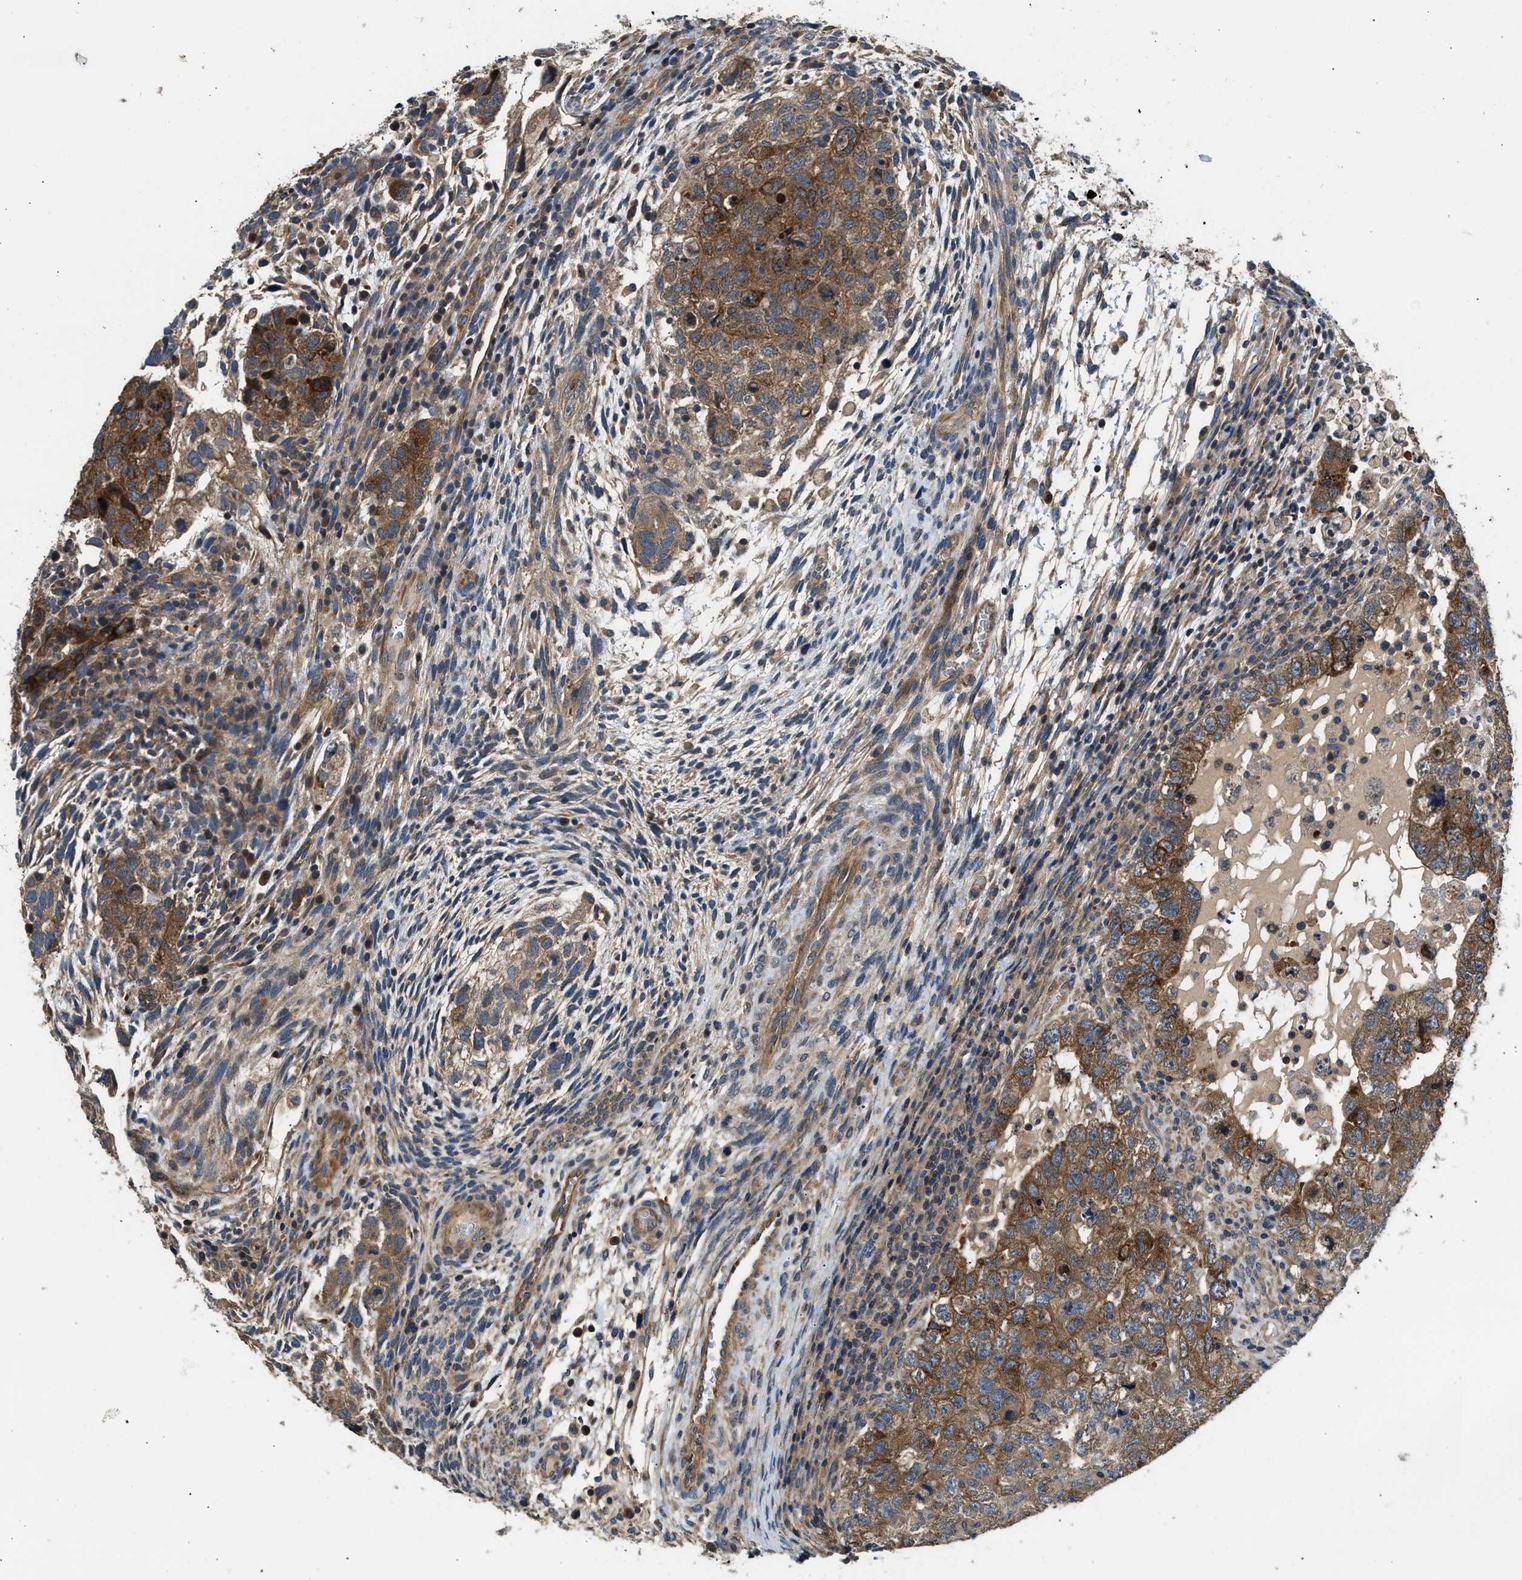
{"staining": {"intensity": "moderate", "quantity": ">75%", "location": "cytoplasmic/membranous"}, "tissue": "testis cancer", "cell_type": "Tumor cells", "image_type": "cancer", "snomed": [{"axis": "morphology", "description": "Carcinoma, Embryonal, NOS"}, {"axis": "topography", "description": "Testis"}], "caption": "This photomicrograph displays testis cancer (embryonal carcinoma) stained with immunohistochemistry to label a protein in brown. The cytoplasmic/membranous of tumor cells show moderate positivity for the protein. Nuclei are counter-stained blue.", "gene": "IL3RA", "patient": {"sex": "male", "age": 36}}